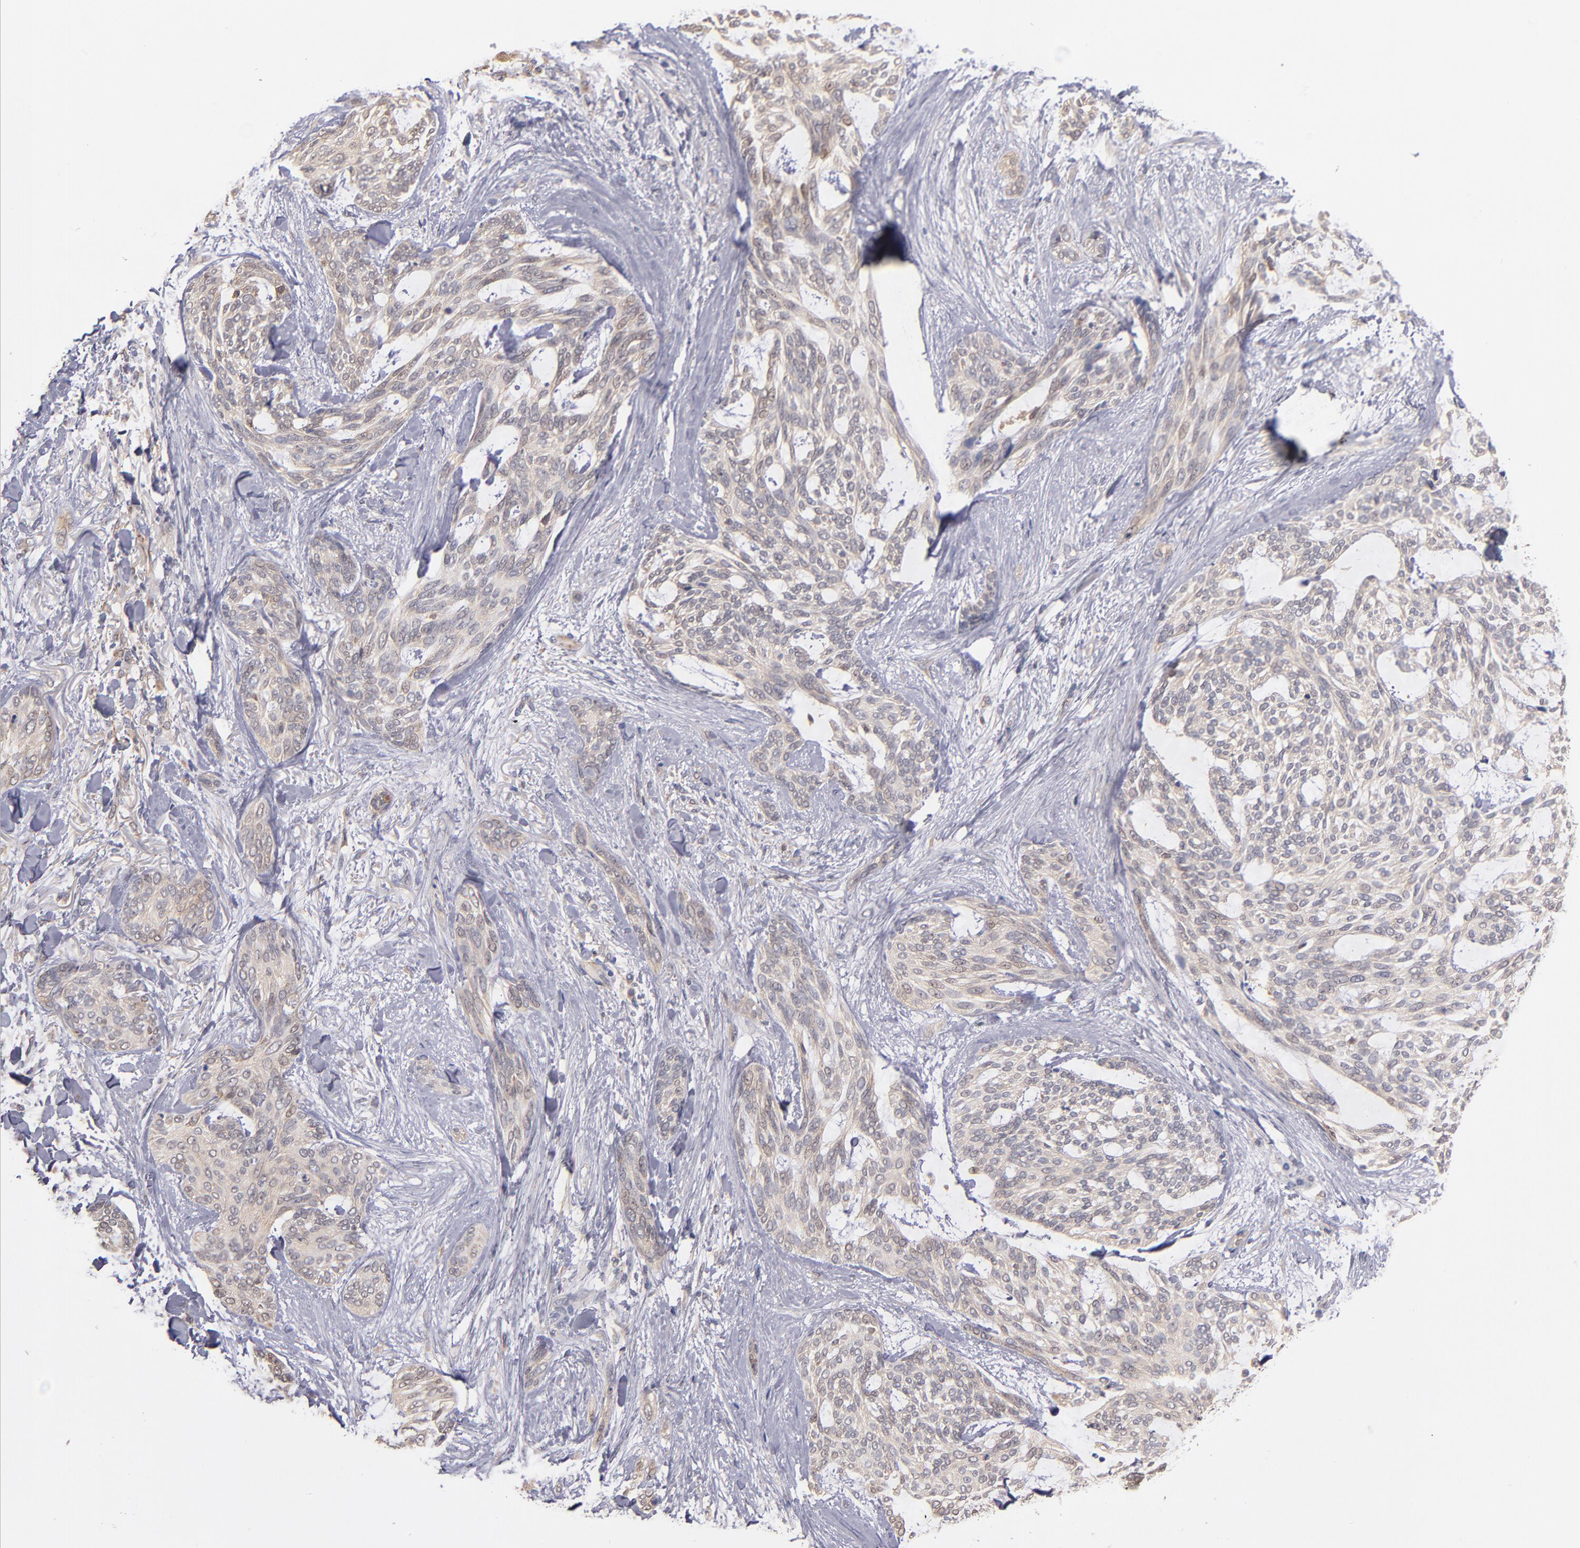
{"staining": {"intensity": "weak", "quantity": ">75%", "location": "cytoplasmic/membranous"}, "tissue": "skin cancer", "cell_type": "Tumor cells", "image_type": "cancer", "snomed": [{"axis": "morphology", "description": "Normal tissue, NOS"}, {"axis": "morphology", "description": "Basal cell carcinoma"}, {"axis": "topography", "description": "Skin"}], "caption": "Protein expression analysis of skin cancer (basal cell carcinoma) demonstrates weak cytoplasmic/membranous positivity in about >75% of tumor cells. Nuclei are stained in blue.", "gene": "GMFG", "patient": {"sex": "female", "age": 71}}